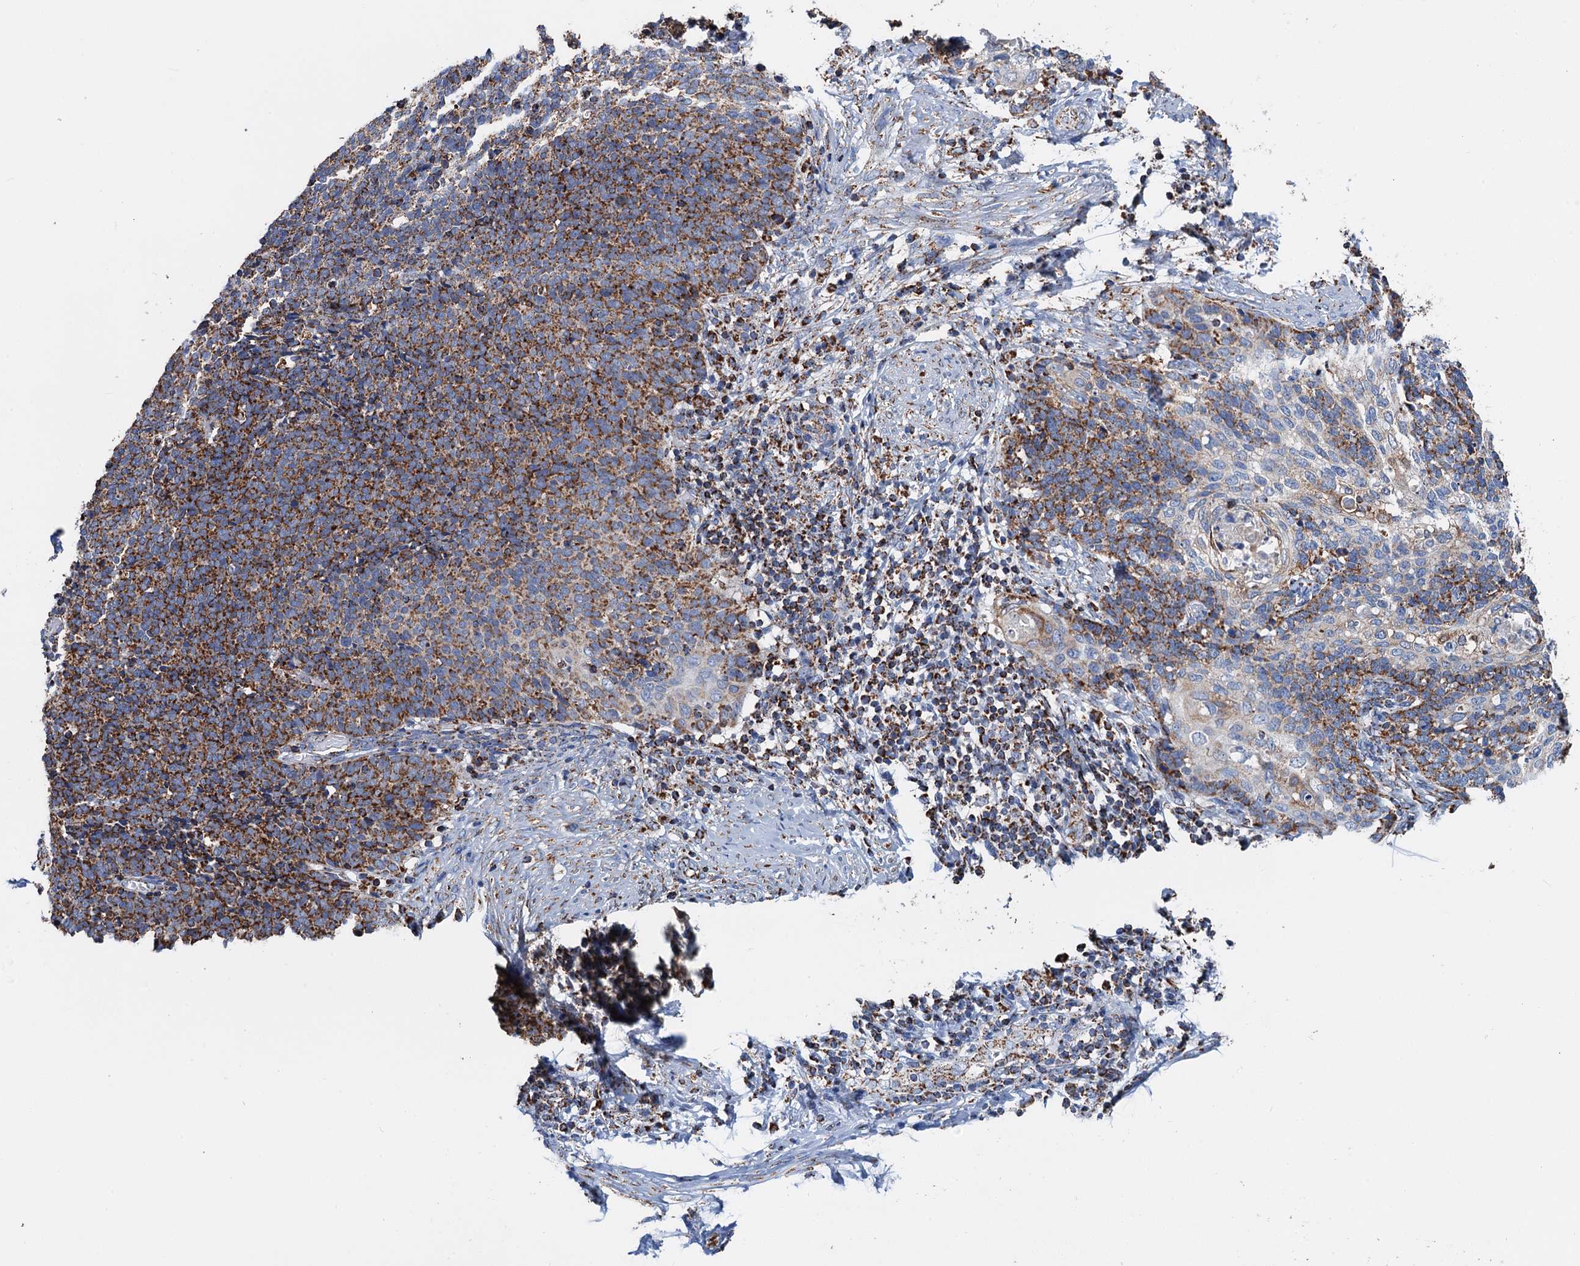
{"staining": {"intensity": "moderate", "quantity": ">75%", "location": "cytoplasmic/membranous"}, "tissue": "cervical cancer", "cell_type": "Tumor cells", "image_type": "cancer", "snomed": [{"axis": "morphology", "description": "Squamous cell carcinoma, NOS"}, {"axis": "topography", "description": "Cervix"}], "caption": "An immunohistochemistry (IHC) image of tumor tissue is shown. Protein staining in brown shows moderate cytoplasmic/membranous positivity in cervical cancer within tumor cells. (DAB (3,3'-diaminobenzidine) = brown stain, brightfield microscopy at high magnification).", "gene": "IVD", "patient": {"sex": "female", "age": 39}}